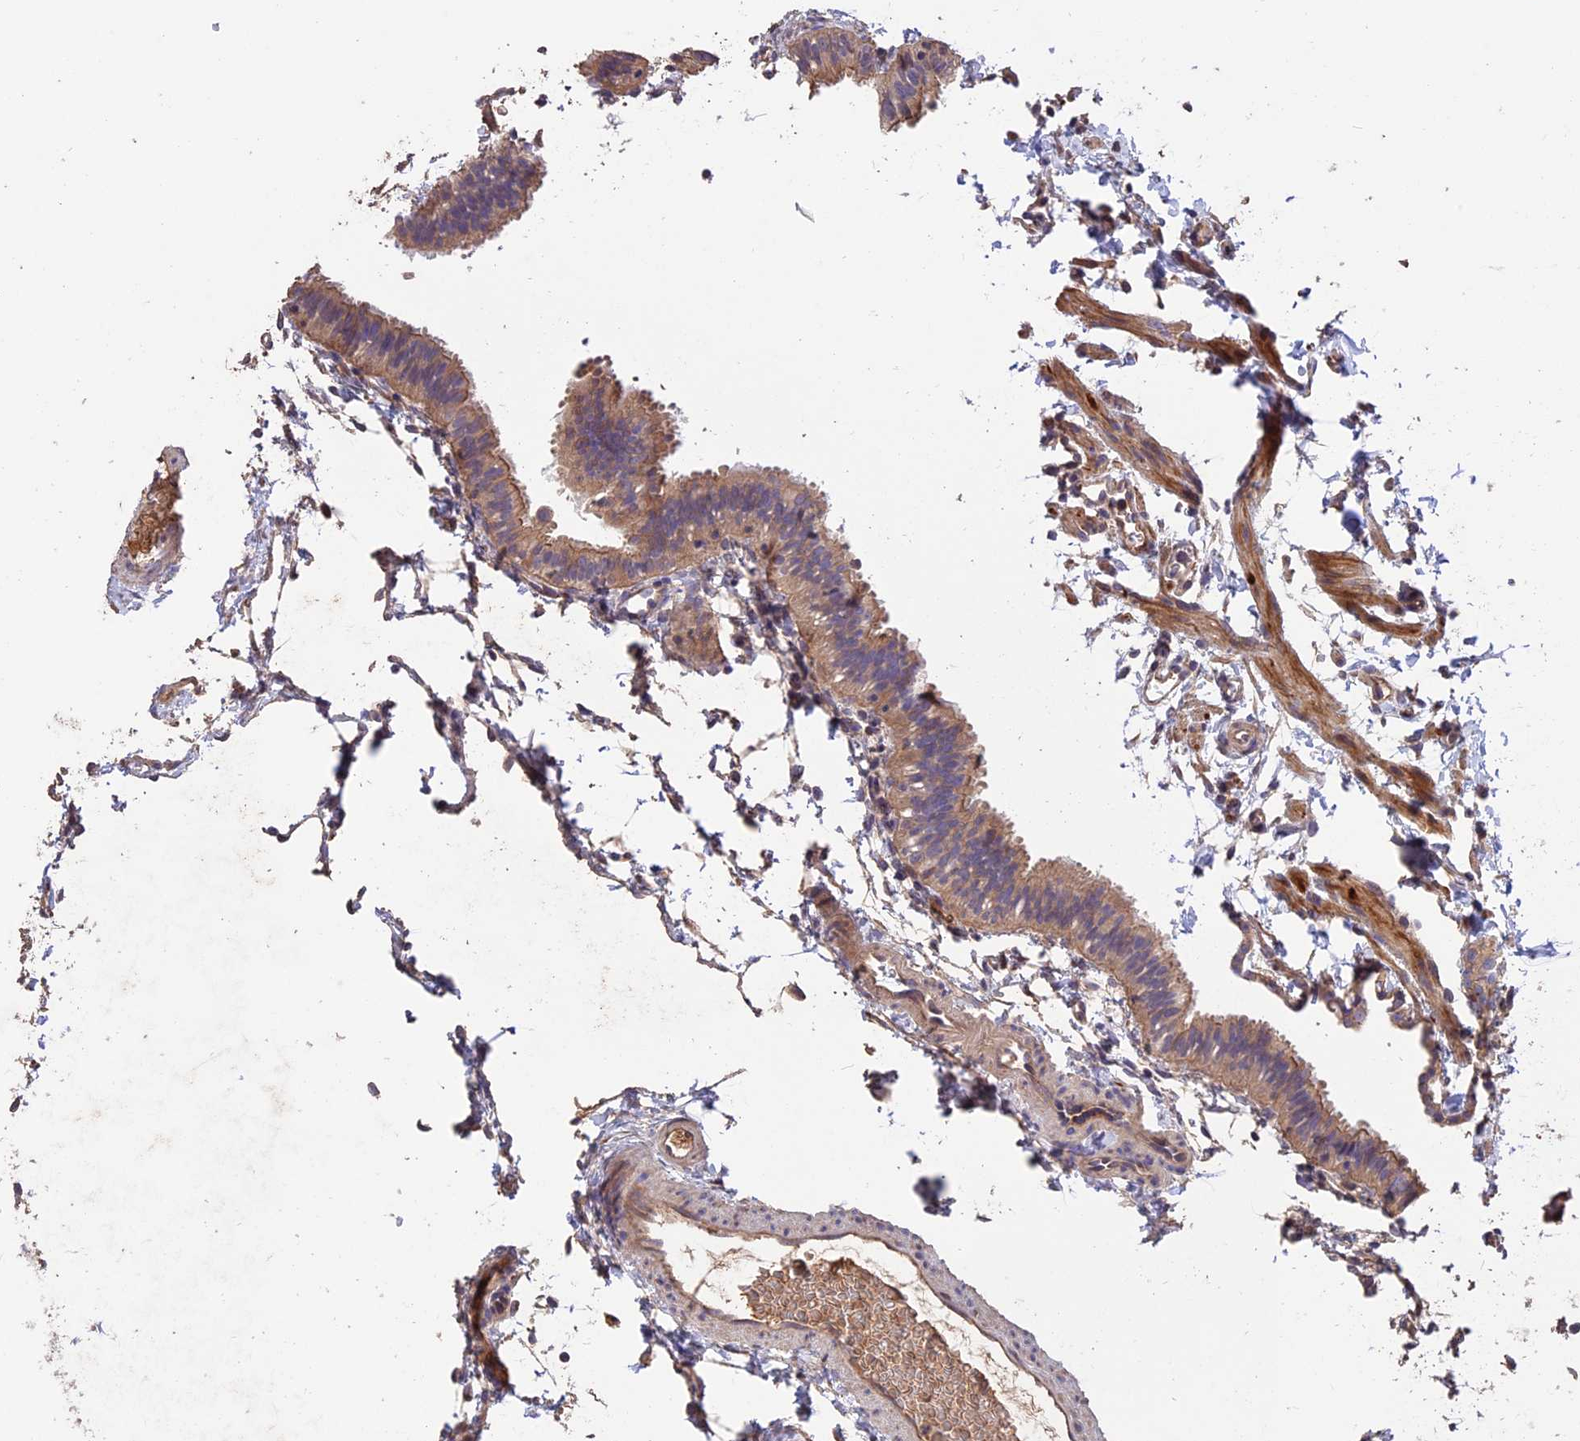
{"staining": {"intensity": "moderate", "quantity": ">75%", "location": "cytoplasmic/membranous"}, "tissue": "fallopian tube", "cell_type": "Glandular cells", "image_type": "normal", "snomed": [{"axis": "morphology", "description": "Normal tissue, NOS"}, {"axis": "topography", "description": "Fallopian tube"}], "caption": "Fallopian tube stained with IHC displays moderate cytoplasmic/membranous positivity in approximately >75% of glandular cells.", "gene": "RASAL1", "patient": {"sex": "female", "age": 35}}